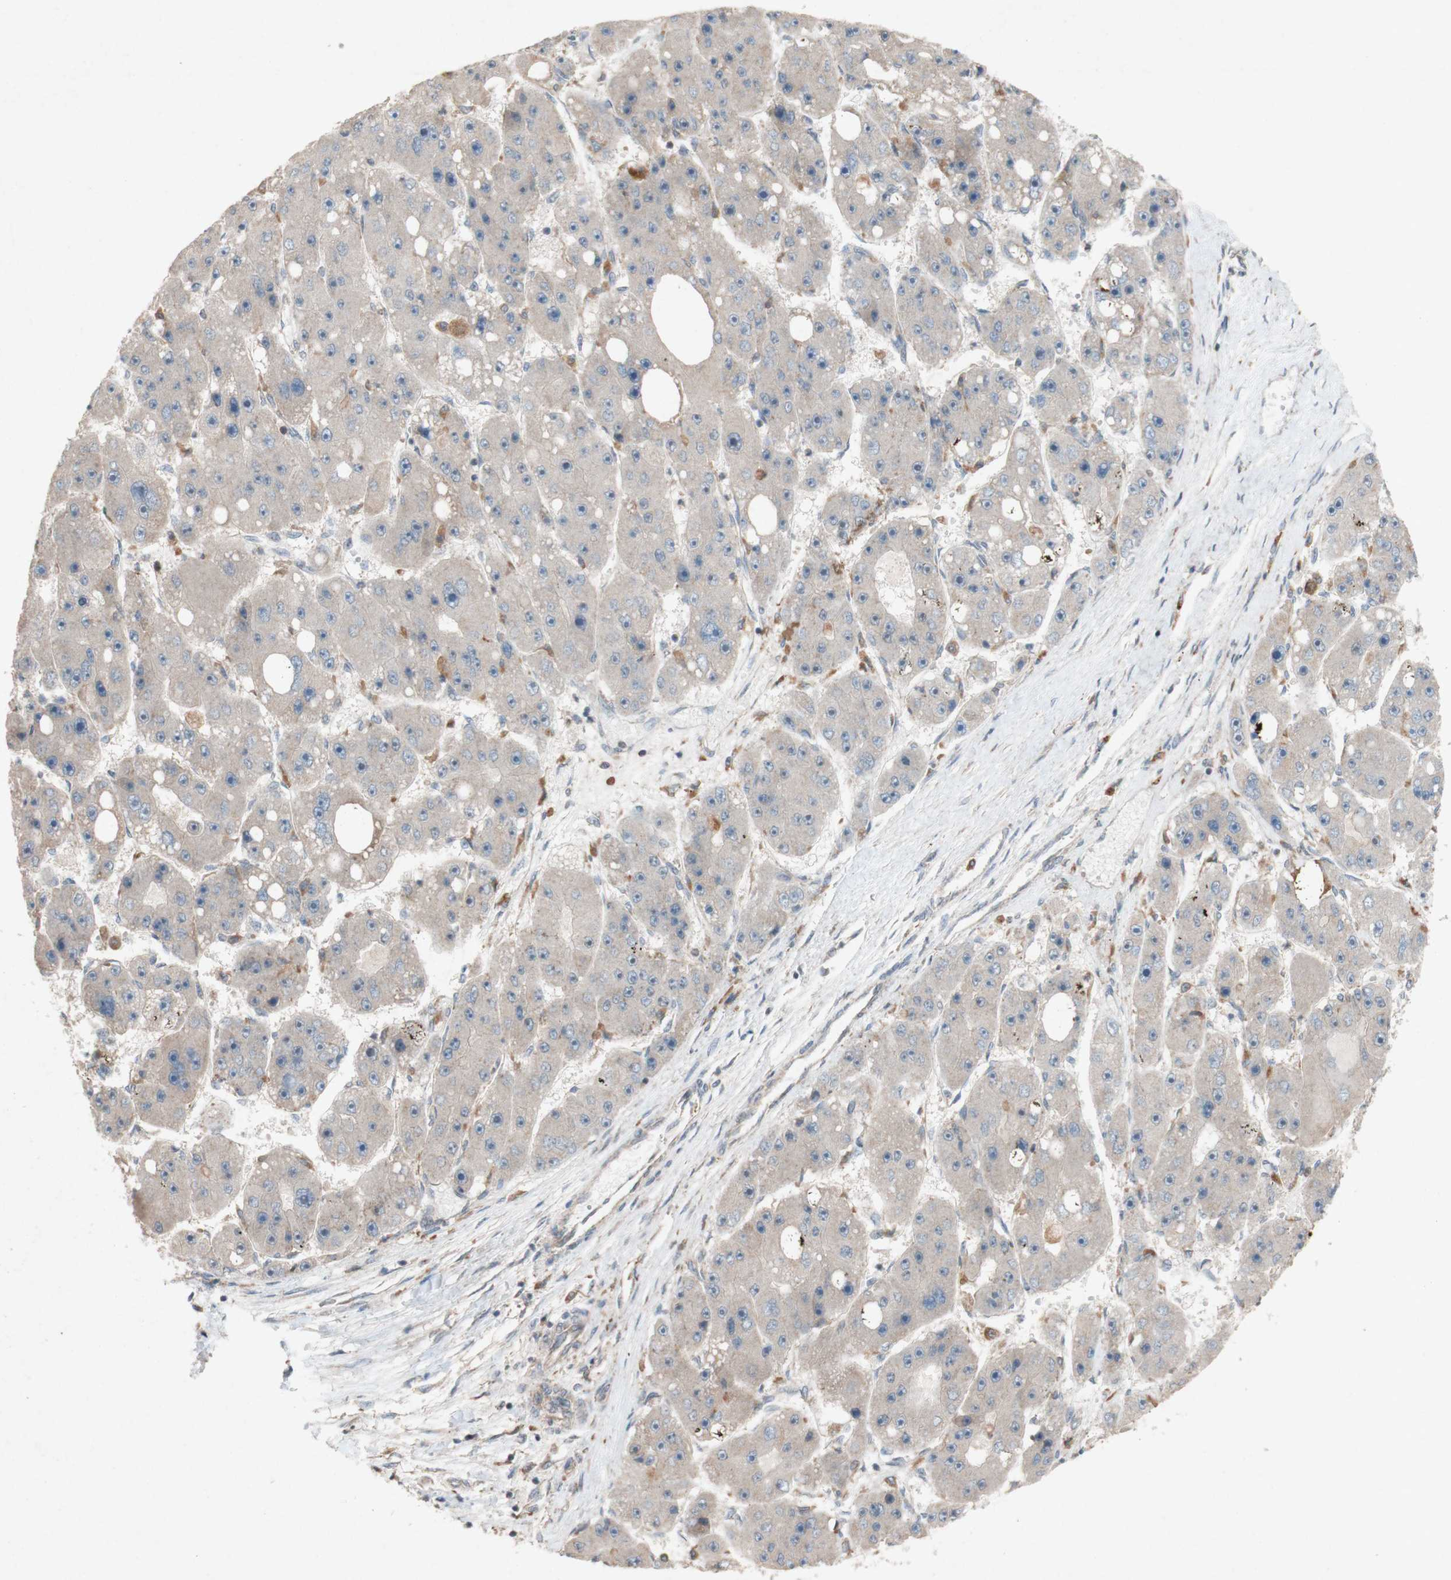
{"staining": {"intensity": "negative", "quantity": "none", "location": "none"}, "tissue": "liver cancer", "cell_type": "Tumor cells", "image_type": "cancer", "snomed": [{"axis": "morphology", "description": "Carcinoma, Hepatocellular, NOS"}, {"axis": "topography", "description": "Liver"}], "caption": "A photomicrograph of liver cancer stained for a protein demonstrates no brown staining in tumor cells.", "gene": "ATP6V1F", "patient": {"sex": "female", "age": 61}}